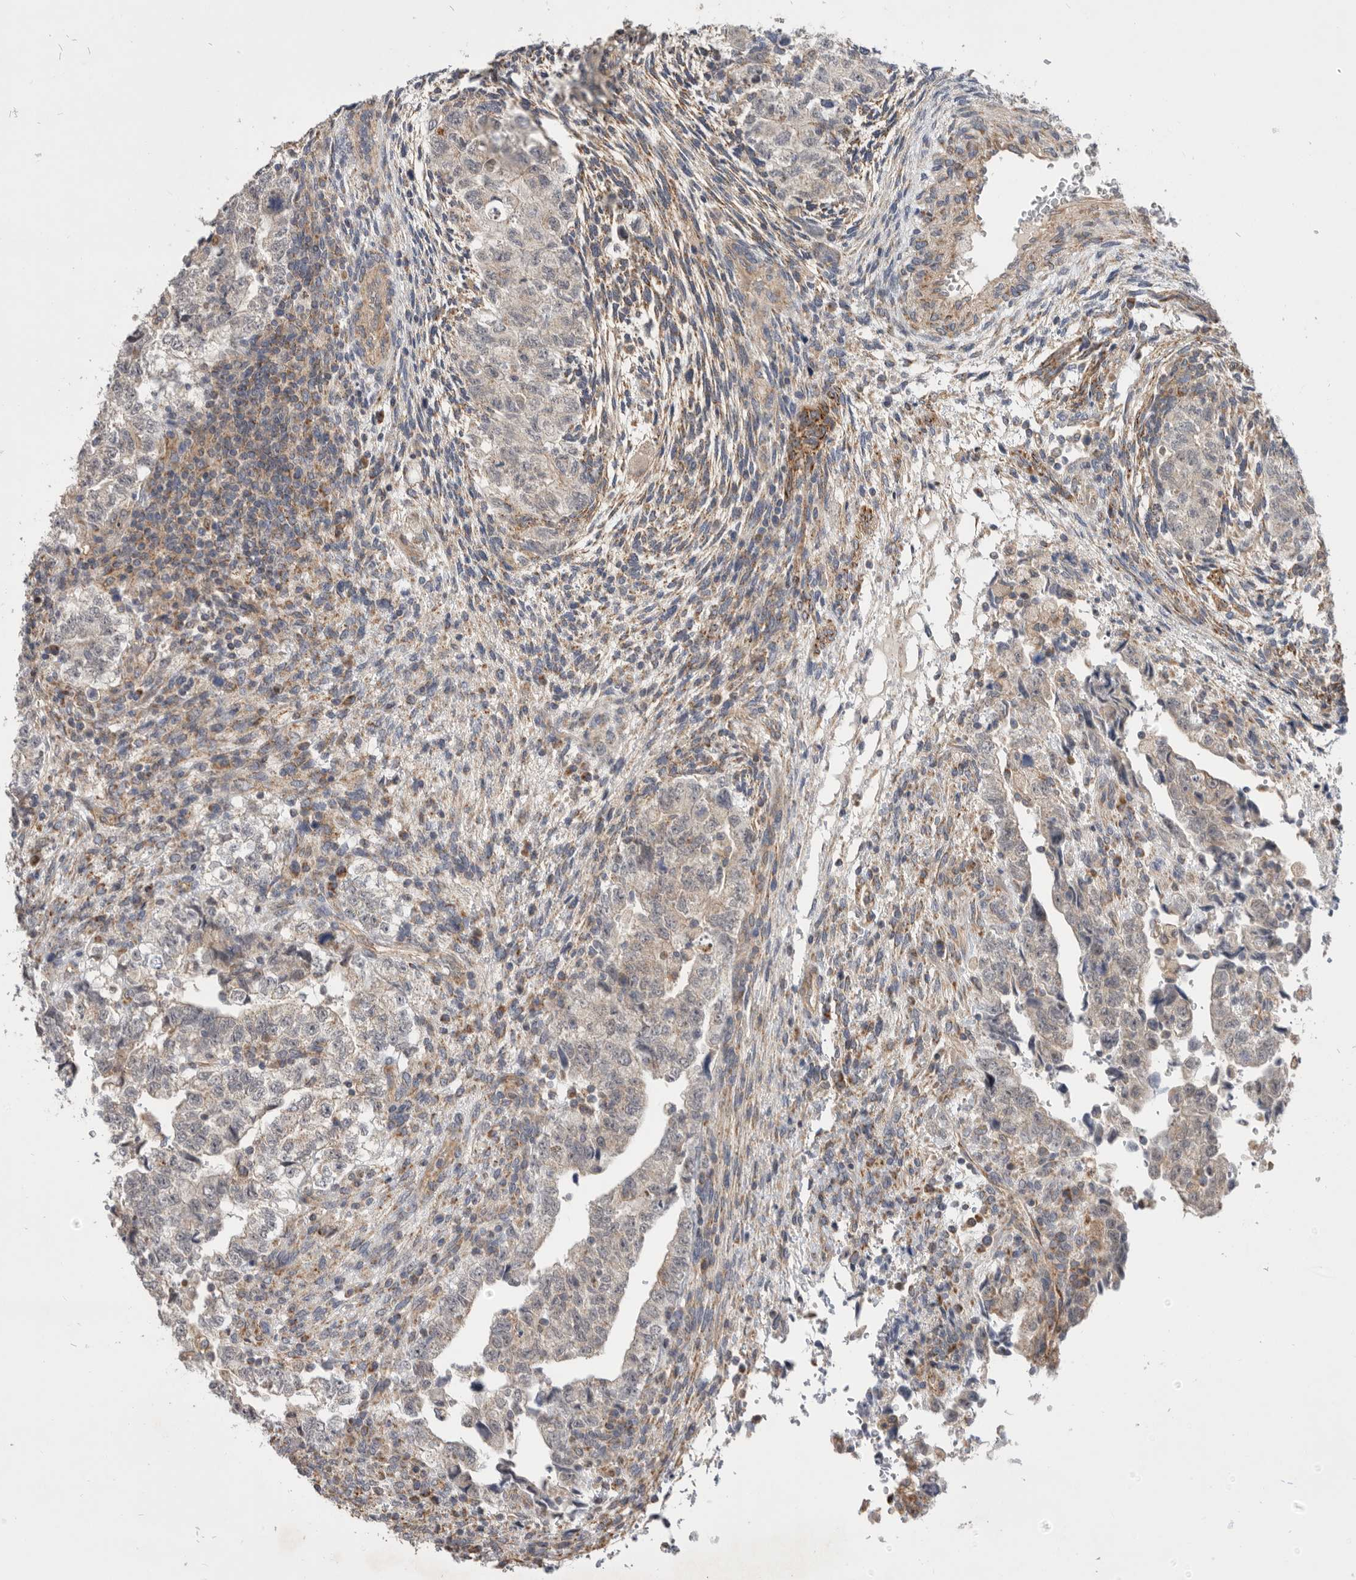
{"staining": {"intensity": "negative", "quantity": "none", "location": "none"}, "tissue": "testis cancer", "cell_type": "Tumor cells", "image_type": "cancer", "snomed": [{"axis": "morphology", "description": "Normal tissue, NOS"}, {"axis": "morphology", "description": "Carcinoma, Embryonal, NOS"}, {"axis": "topography", "description": "Testis"}], "caption": "Image shows no significant protein staining in tumor cells of testis embryonal carcinoma.", "gene": "MTFR1L", "patient": {"sex": "male", "age": 36}}